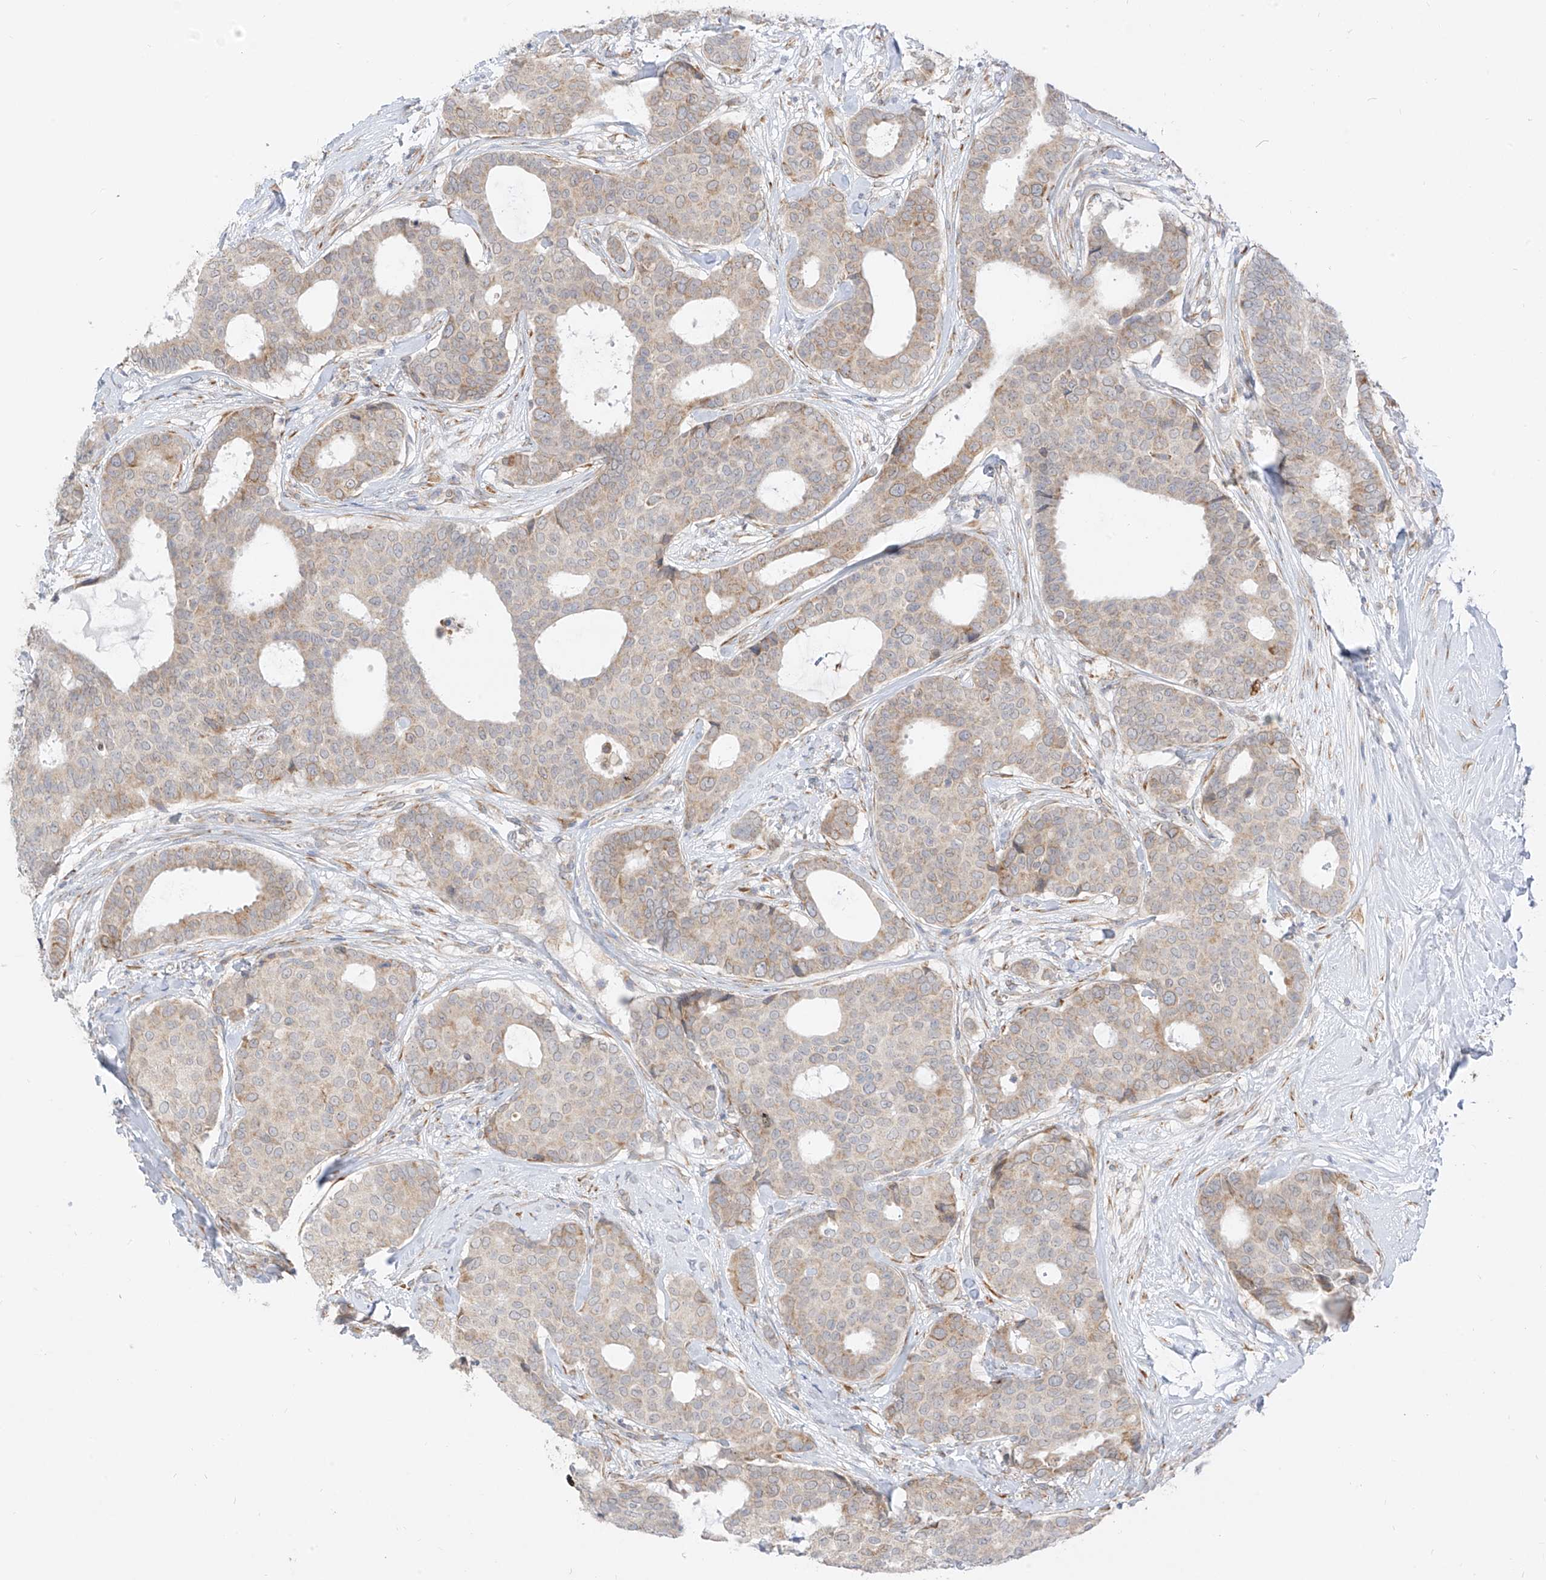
{"staining": {"intensity": "weak", "quantity": "<25%", "location": "cytoplasmic/membranous"}, "tissue": "breast cancer", "cell_type": "Tumor cells", "image_type": "cancer", "snomed": [{"axis": "morphology", "description": "Duct carcinoma"}, {"axis": "topography", "description": "Breast"}], "caption": "This histopathology image is of invasive ductal carcinoma (breast) stained with immunohistochemistry (IHC) to label a protein in brown with the nuclei are counter-stained blue. There is no expression in tumor cells.", "gene": "STT3A", "patient": {"sex": "female", "age": 75}}